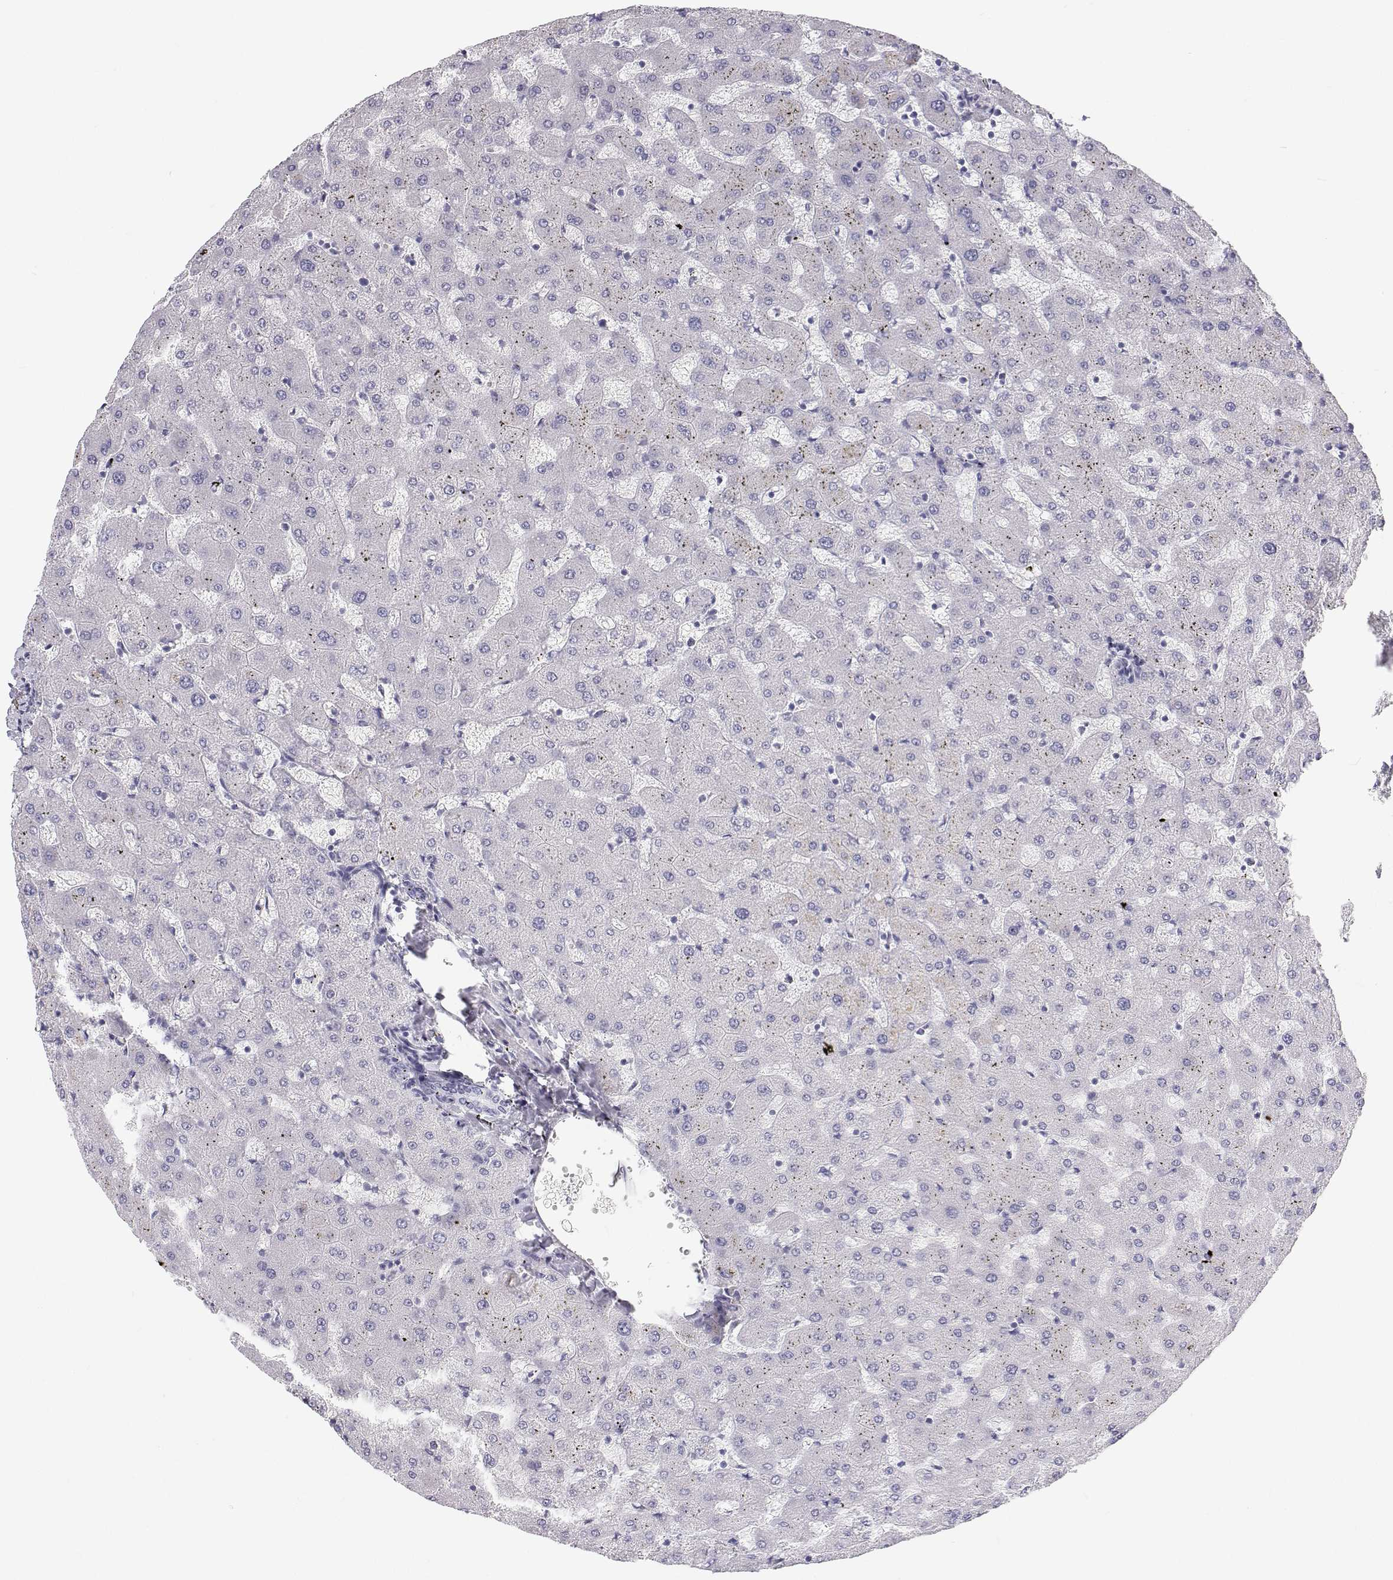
{"staining": {"intensity": "negative", "quantity": "none", "location": "none"}, "tissue": "liver", "cell_type": "Cholangiocytes", "image_type": "normal", "snomed": [{"axis": "morphology", "description": "Normal tissue, NOS"}, {"axis": "topography", "description": "Liver"}], "caption": "This is a image of immunohistochemistry staining of unremarkable liver, which shows no staining in cholangiocytes.", "gene": "TTN", "patient": {"sex": "female", "age": 63}}